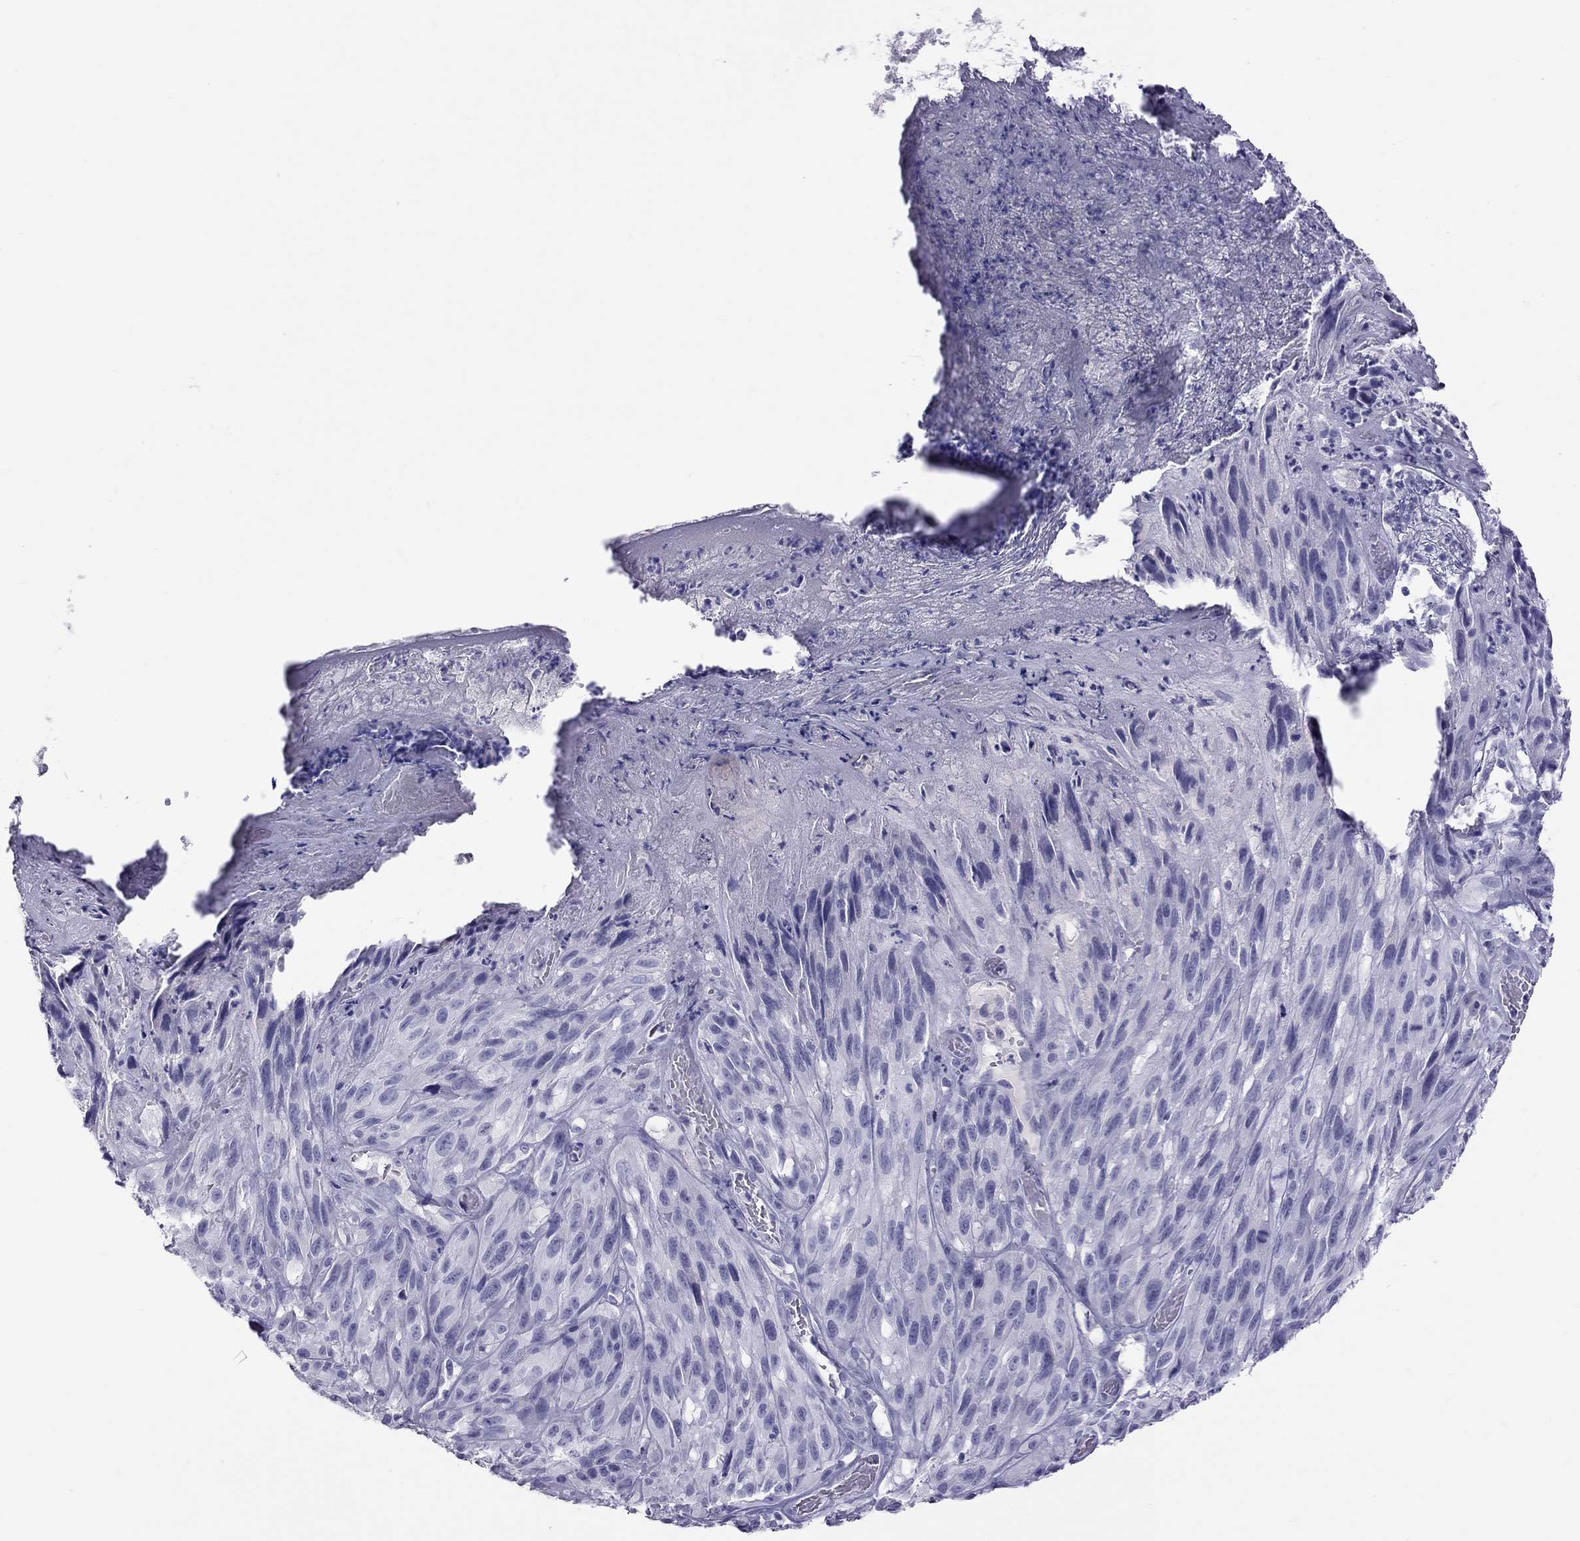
{"staining": {"intensity": "negative", "quantity": "none", "location": "none"}, "tissue": "melanoma", "cell_type": "Tumor cells", "image_type": "cancer", "snomed": [{"axis": "morphology", "description": "Malignant melanoma, NOS"}, {"axis": "topography", "description": "Skin"}], "caption": "An image of malignant melanoma stained for a protein reveals no brown staining in tumor cells. (Stains: DAB (3,3'-diaminobenzidine) immunohistochemistry with hematoxylin counter stain, Microscopy: brightfield microscopy at high magnification).", "gene": "STAG3", "patient": {"sex": "male", "age": 51}}